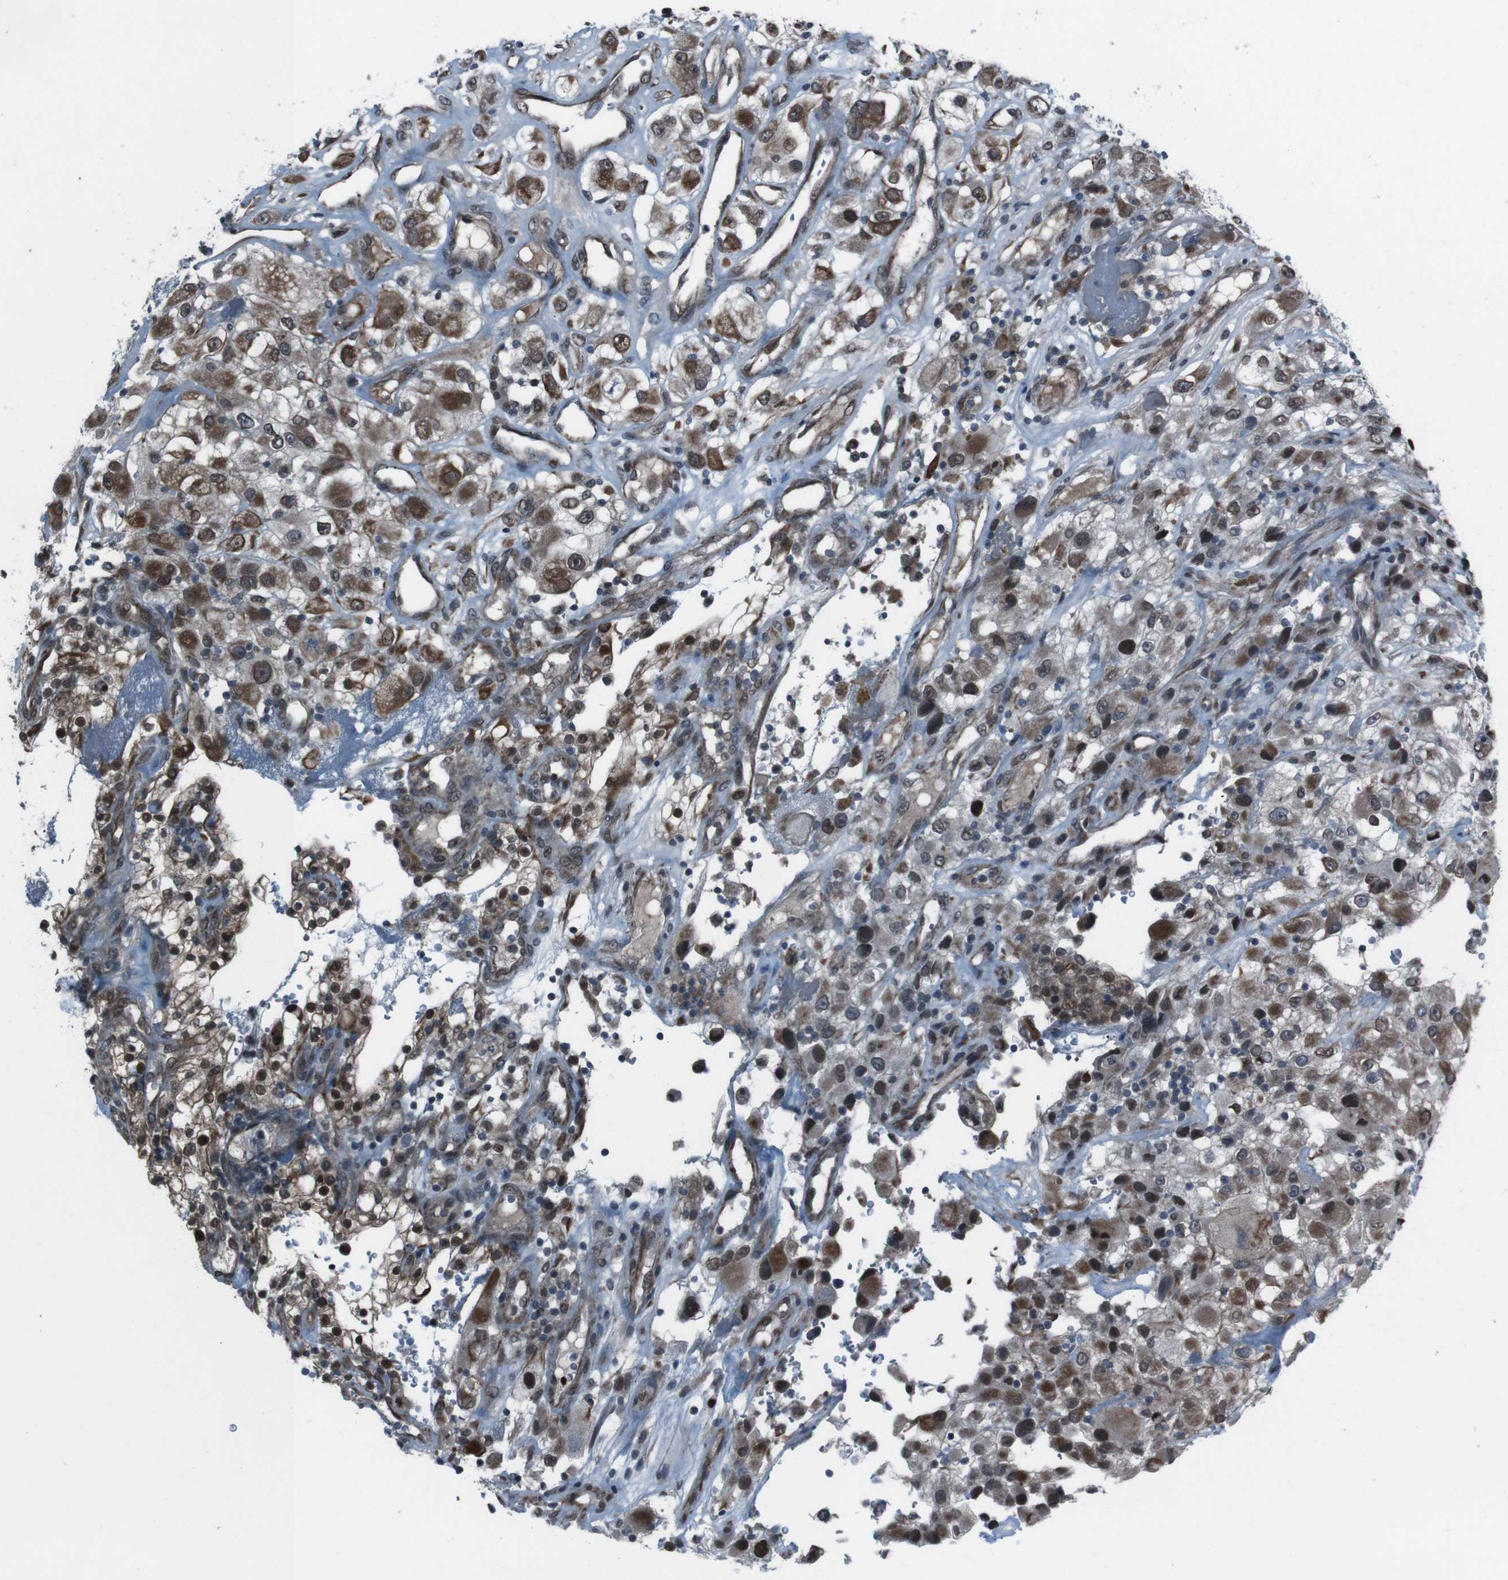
{"staining": {"intensity": "strong", "quantity": ">75%", "location": "cytoplasmic/membranous,nuclear"}, "tissue": "renal cancer", "cell_type": "Tumor cells", "image_type": "cancer", "snomed": [{"axis": "morphology", "description": "Adenocarcinoma, NOS"}, {"axis": "topography", "description": "Kidney"}], "caption": "Immunohistochemistry (IHC) image of renal cancer (adenocarcinoma) stained for a protein (brown), which reveals high levels of strong cytoplasmic/membranous and nuclear staining in about >75% of tumor cells.", "gene": "SS18L1", "patient": {"sex": "female", "age": 52}}